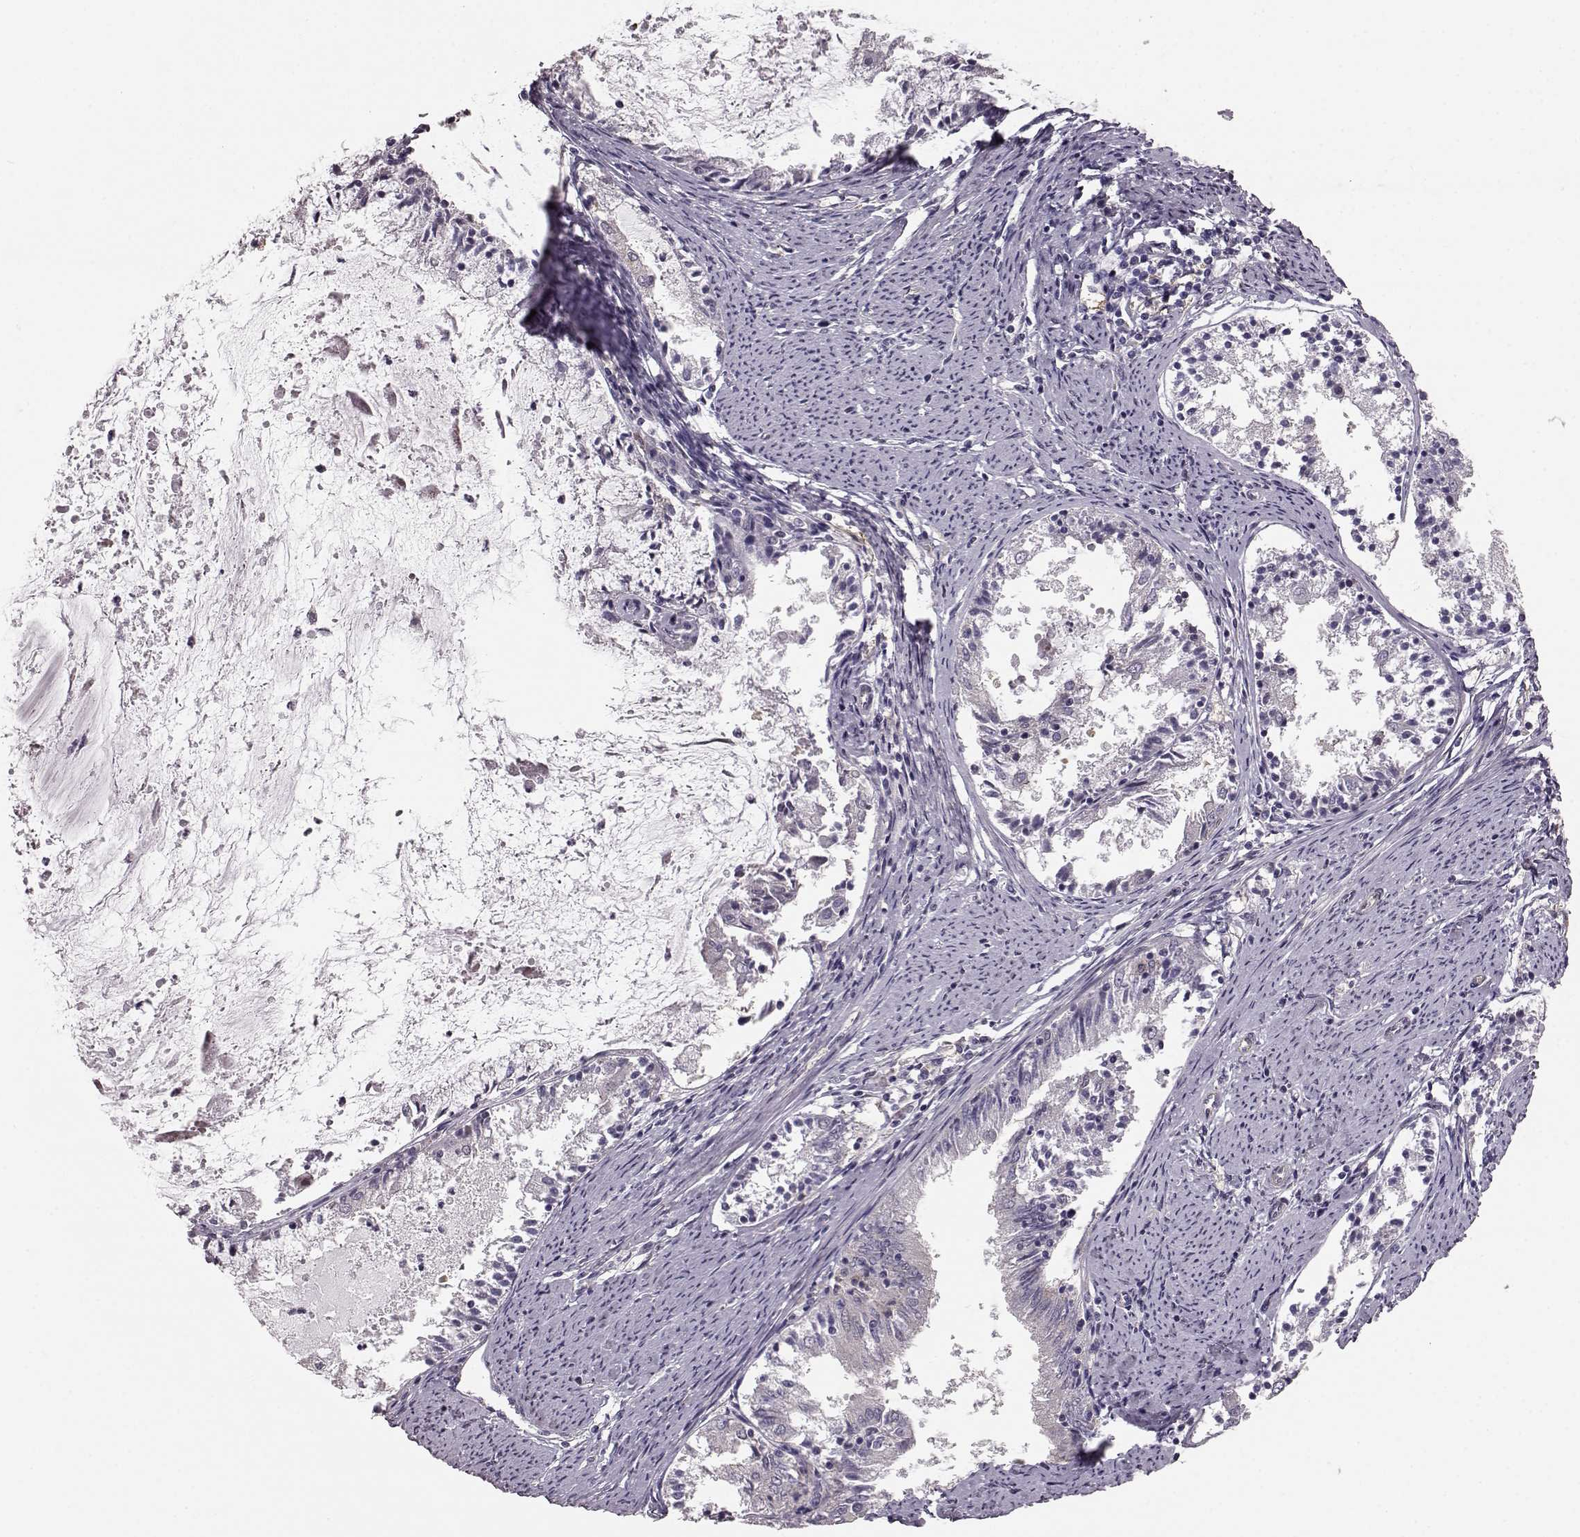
{"staining": {"intensity": "negative", "quantity": "none", "location": "none"}, "tissue": "endometrial cancer", "cell_type": "Tumor cells", "image_type": "cancer", "snomed": [{"axis": "morphology", "description": "Adenocarcinoma, NOS"}, {"axis": "topography", "description": "Endometrium"}], "caption": "Immunohistochemical staining of endometrial cancer displays no significant staining in tumor cells.", "gene": "GPR50", "patient": {"sex": "female", "age": 57}}